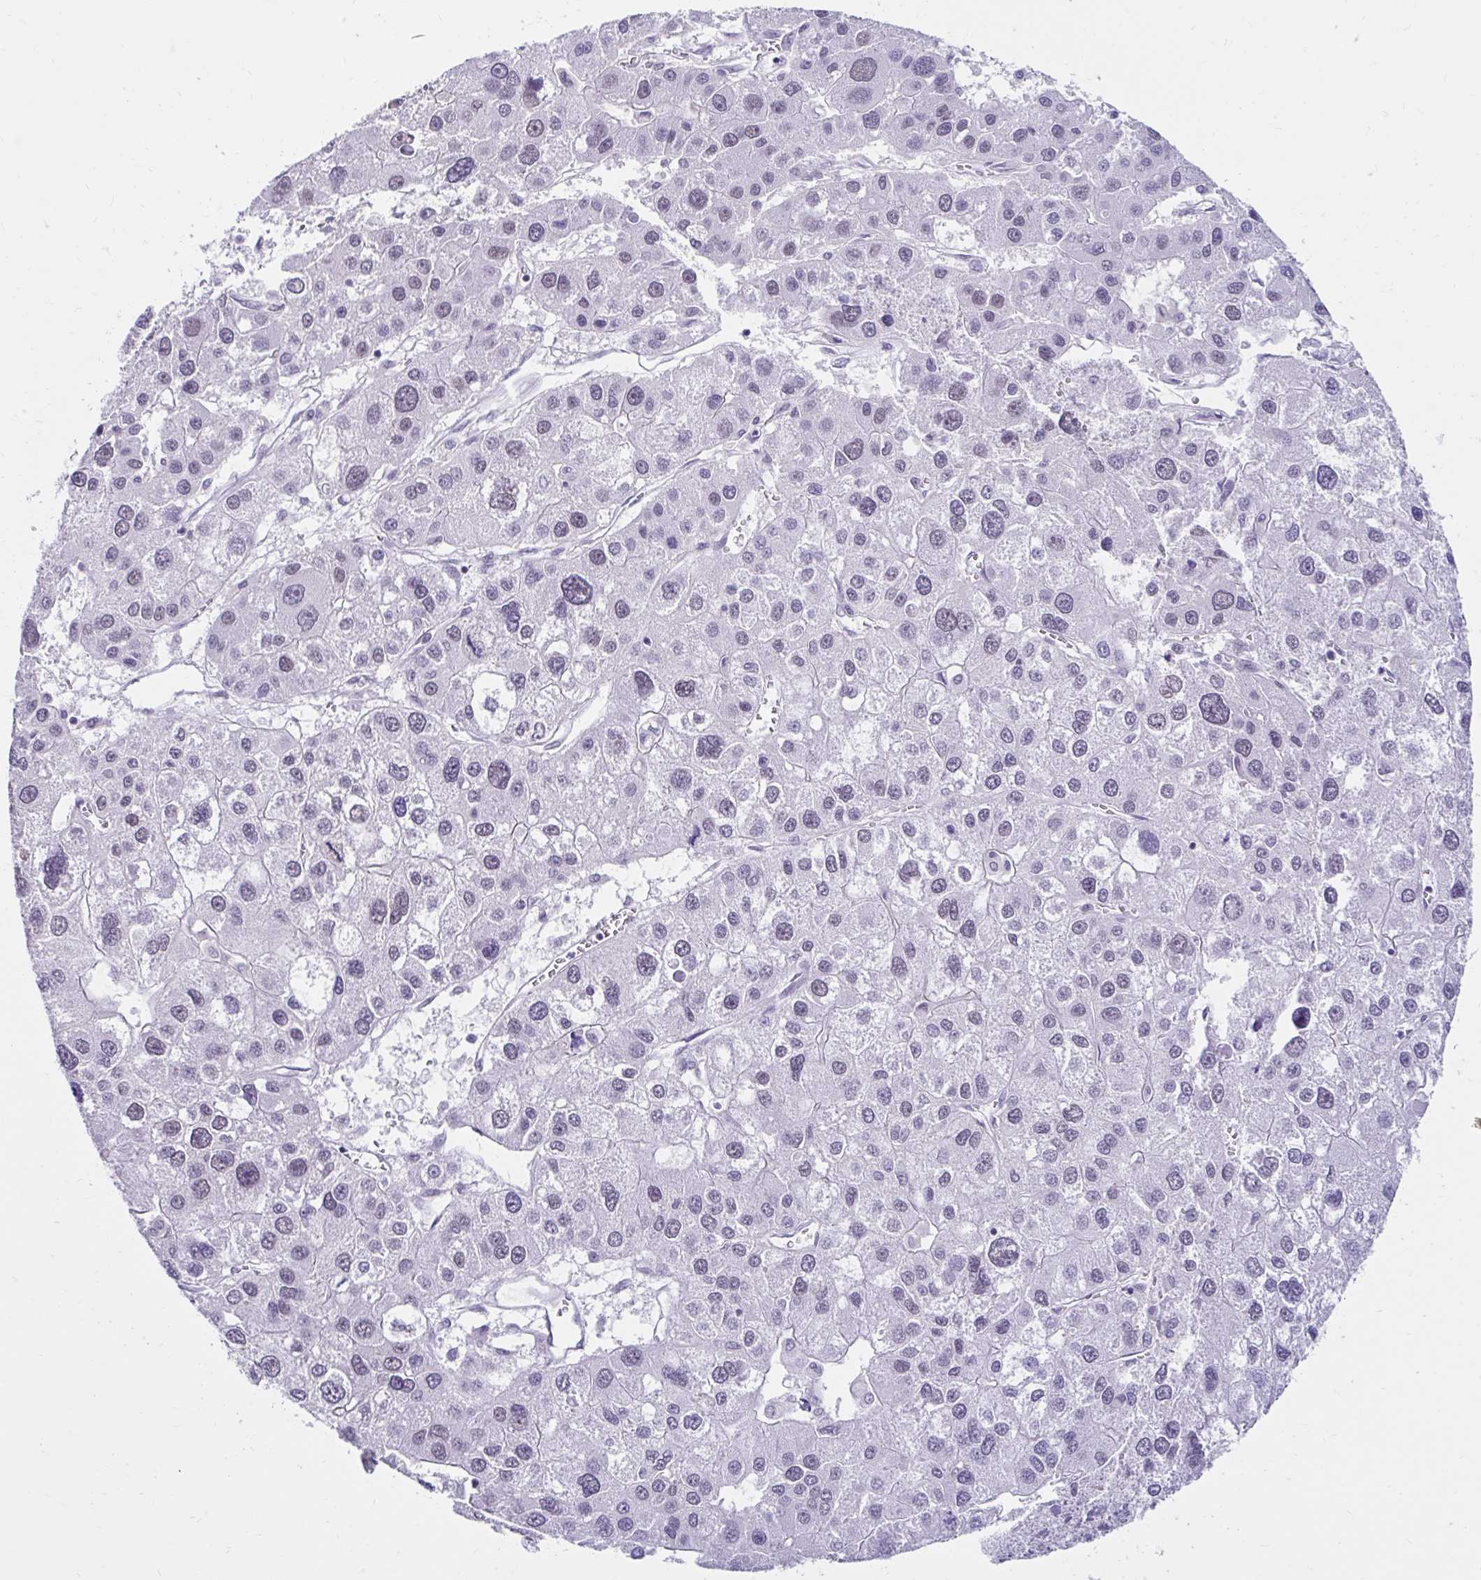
{"staining": {"intensity": "negative", "quantity": "none", "location": "none"}, "tissue": "liver cancer", "cell_type": "Tumor cells", "image_type": "cancer", "snomed": [{"axis": "morphology", "description": "Carcinoma, Hepatocellular, NOS"}, {"axis": "topography", "description": "Liver"}], "caption": "An image of liver hepatocellular carcinoma stained for a protein reveals no brown staining in tumor cells. (DAB IHC visualized using brightfield microscopy, high magnification).", "gene": "DCAF17", "patient": {"sex": "male", "age": 73}}